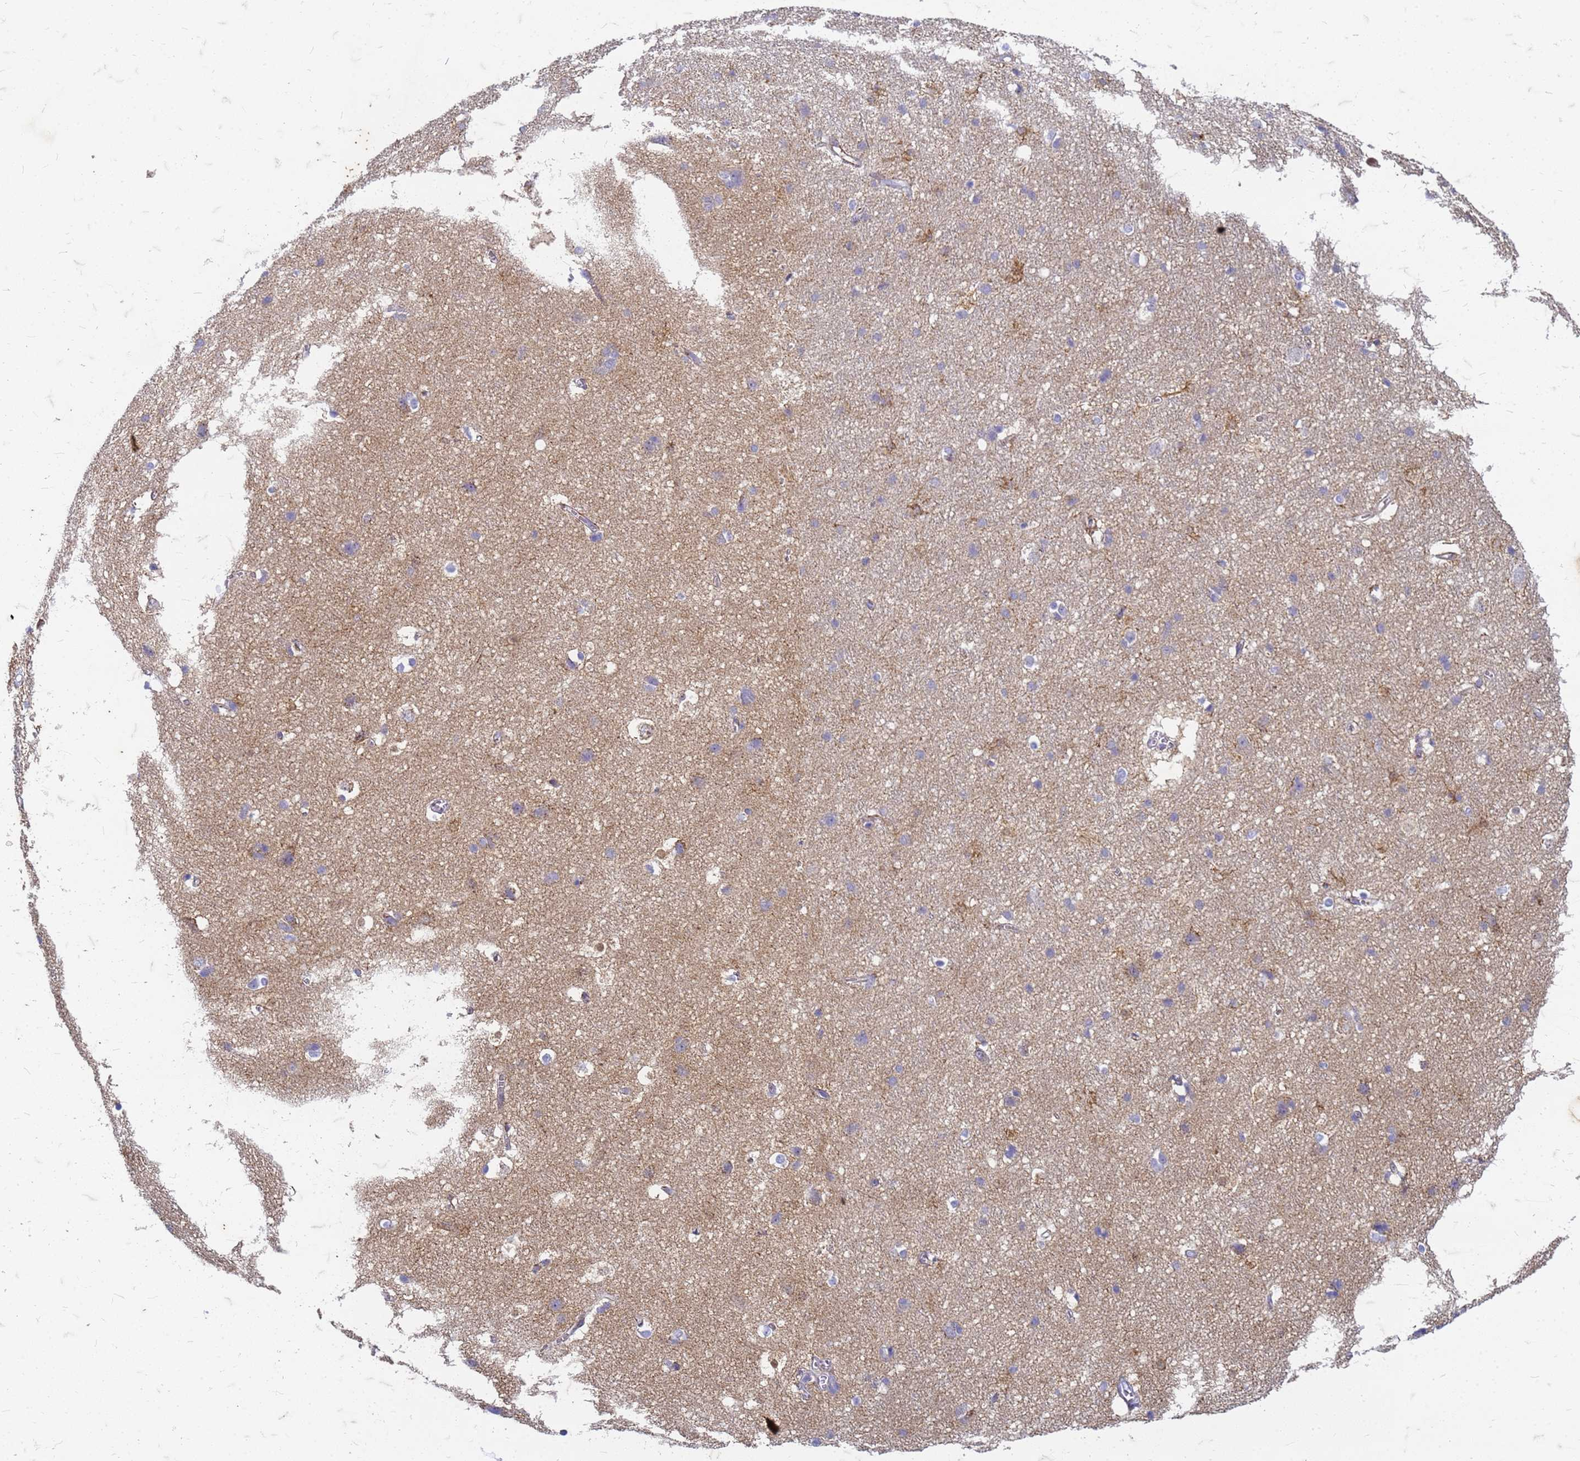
{"staining": {"intensity": "weak", "quantity": ">75%", "location": "cytoplasmic/membranous"}, "tissue": "cerebral cortex", "cell_type": "Endothelial cells", "image_type": "normal", "snomed": [{"axis": "morphology", "description": "Normal tissue, NOS"}, {"axis": "topography", "description": "Cerebral cortex"}], "caption": "IHC micrograph of unremarkable cerebral cortex: cerebral cortex stained using immunohistochemistry (IHC) exhibits low levels of weak protein expression localized specifically in the cytoplasmic/membranous of endothelial cells, appearing as a cytoplasmic/membranous brown color.", "gene": "TRIM64B", "patient": {"sex": "male", "age": 54}}